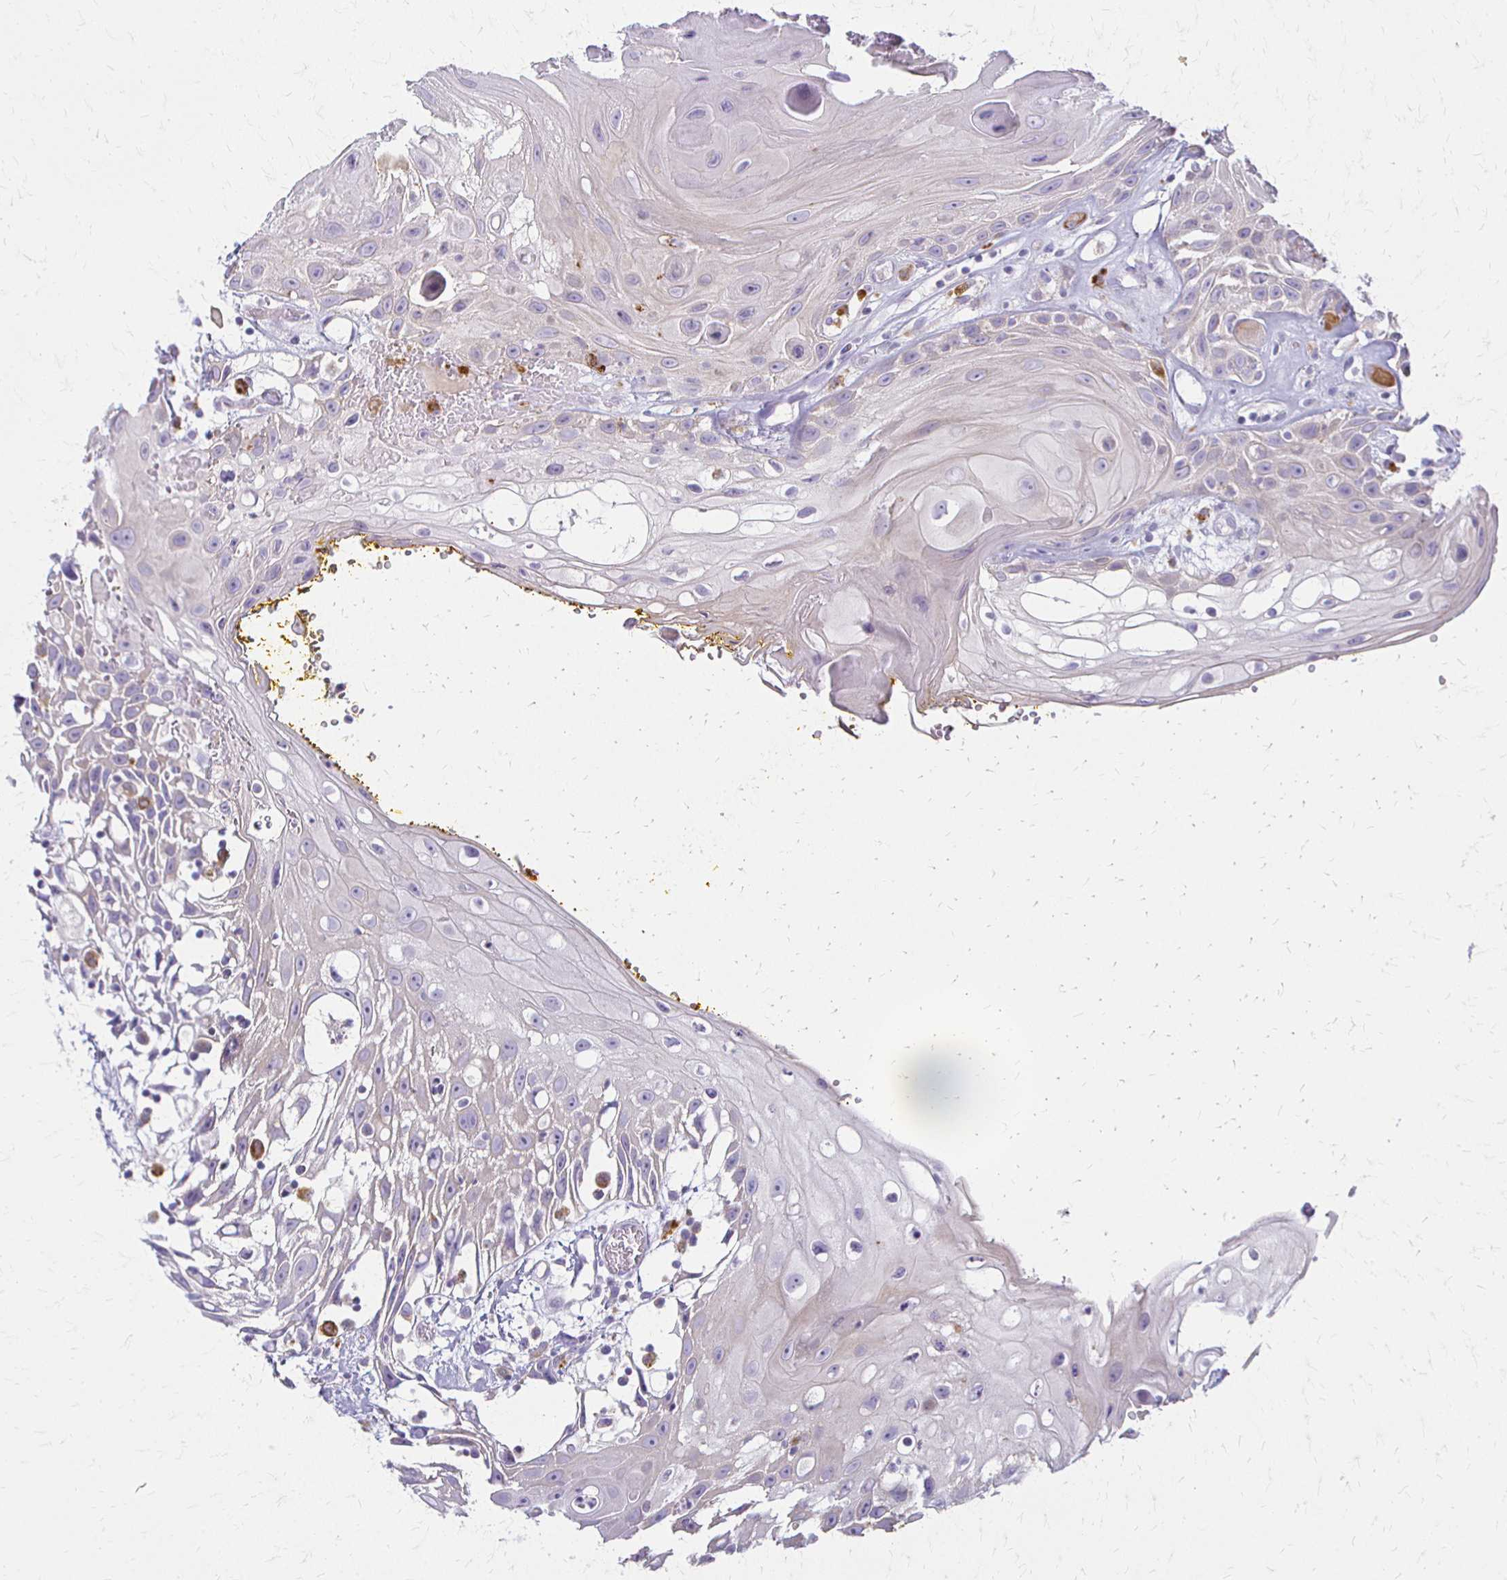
{"staining": {"intensity": "negative", "quantity": "none", "location": "none"}, "tissue": "head and neck cancer", "cell_type": "Tumor cells", "image_type": "cancer", "snomed": [{"axis": "morphology", "description": "Squamous cell carcinoma, NOS"}, {"axis": "topography", "description": "Oral tissue"}, {"axis": "topography", "description": "Head-Neck"}], "caption": "A micrograph of head and neck squamous cell carcinoma stained for a protein shows no brown staining in tumor cells.", "gene": "ACP5", "patient": {"sex": "male", "age": 49}}